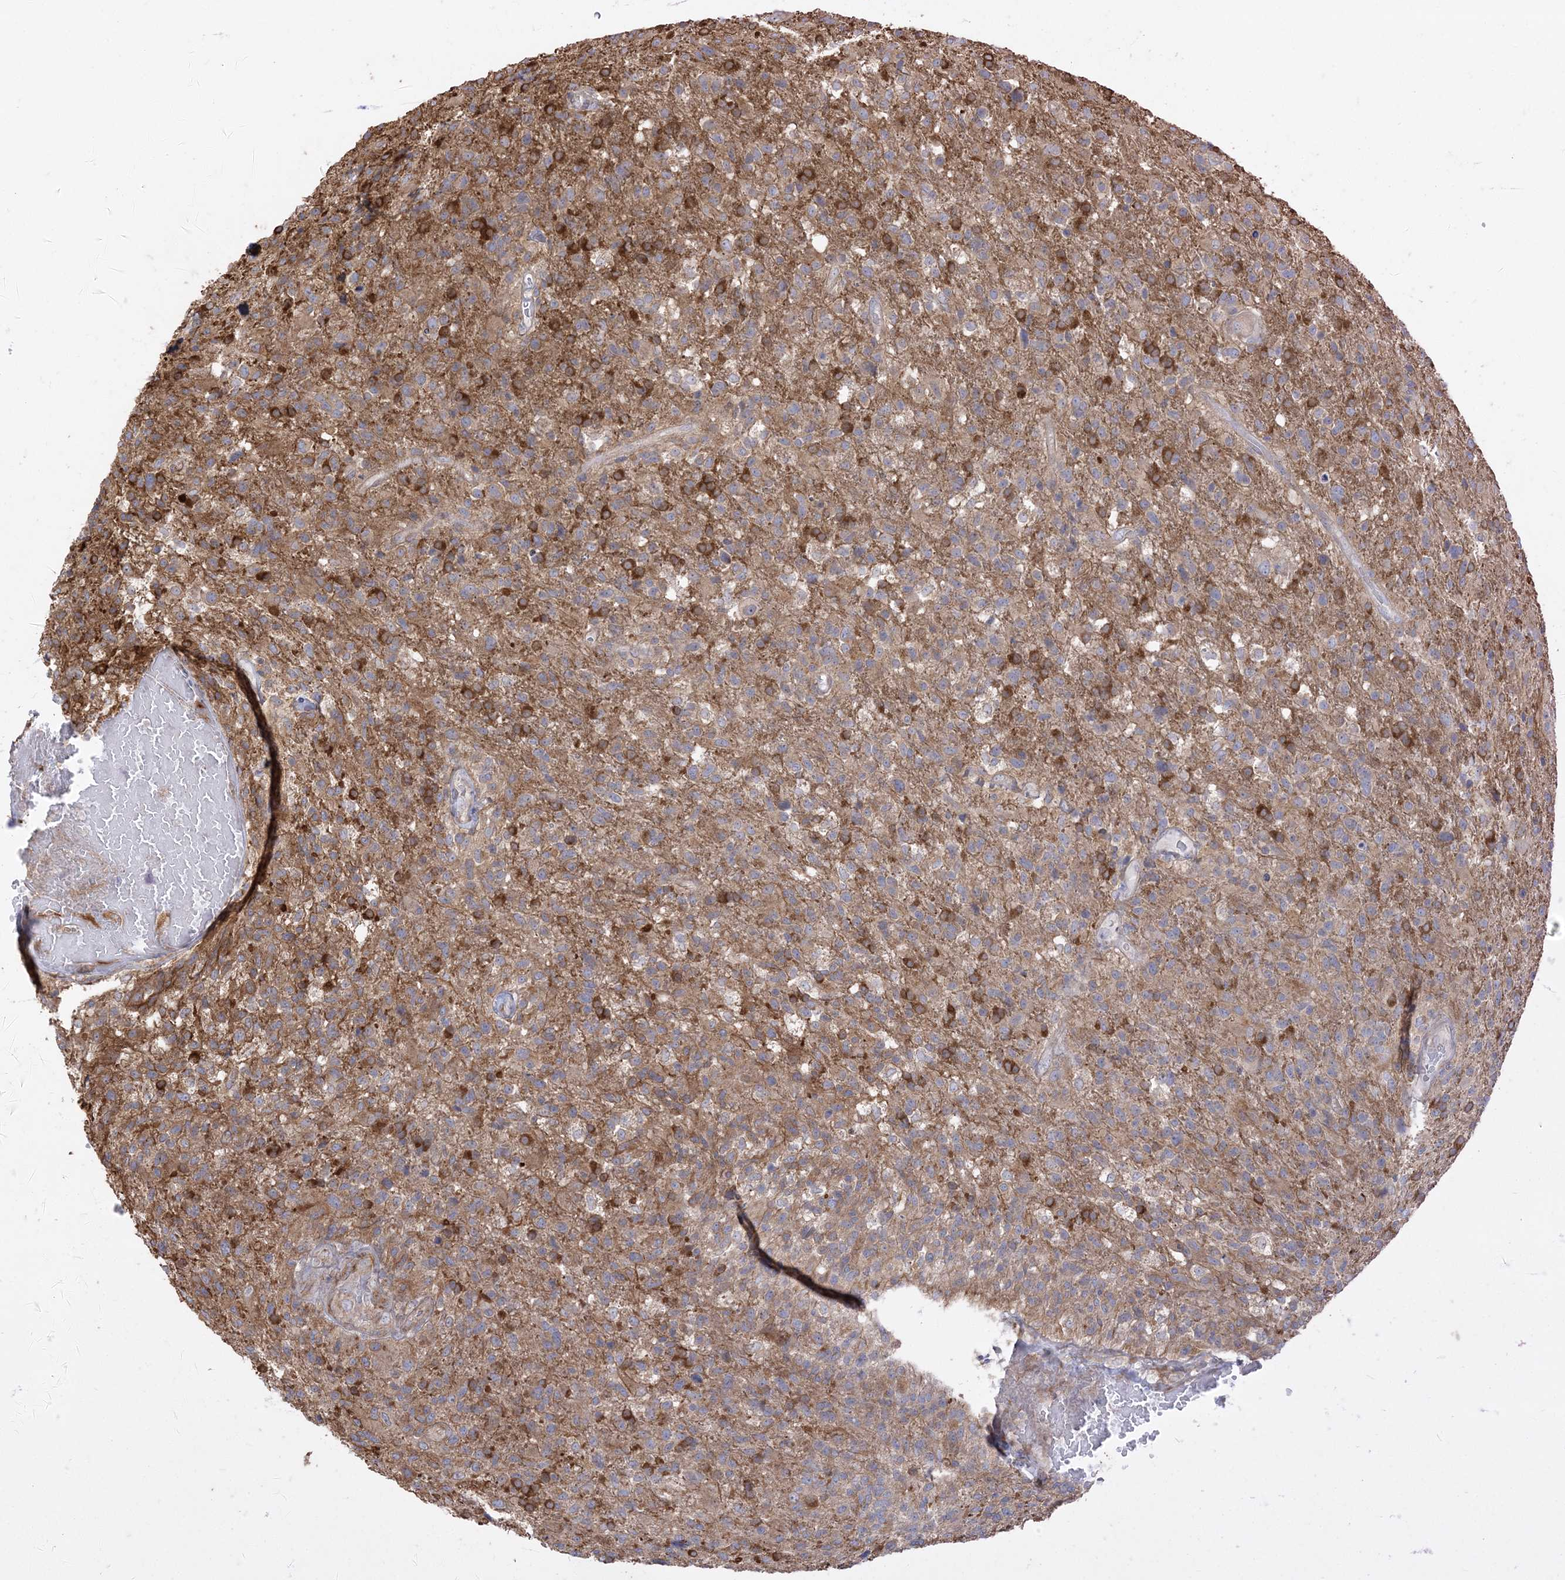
{"staining": {"intensity": "moderate", "quantity": ">75%", "location": "cytoplasmic/membranous"}, "tissue": "glioma", "cell_type": "Tumor cells", "image_type": "cancer", "snomed": [{"axis": "morphology", "description": "Glioma, malignant, High grade"}, {"axis": "topography", "description": "Brain"}], "caption": "Tumor cells reveal medium levels of moderate cytoplasmic/membranous positivity in approximately >75% of cells in human glioma. (Brightfield microscopy of DAB IHC at high magnification).", "gene": "ZC3H6", "patient": {"sex": "male", "age": 72}}